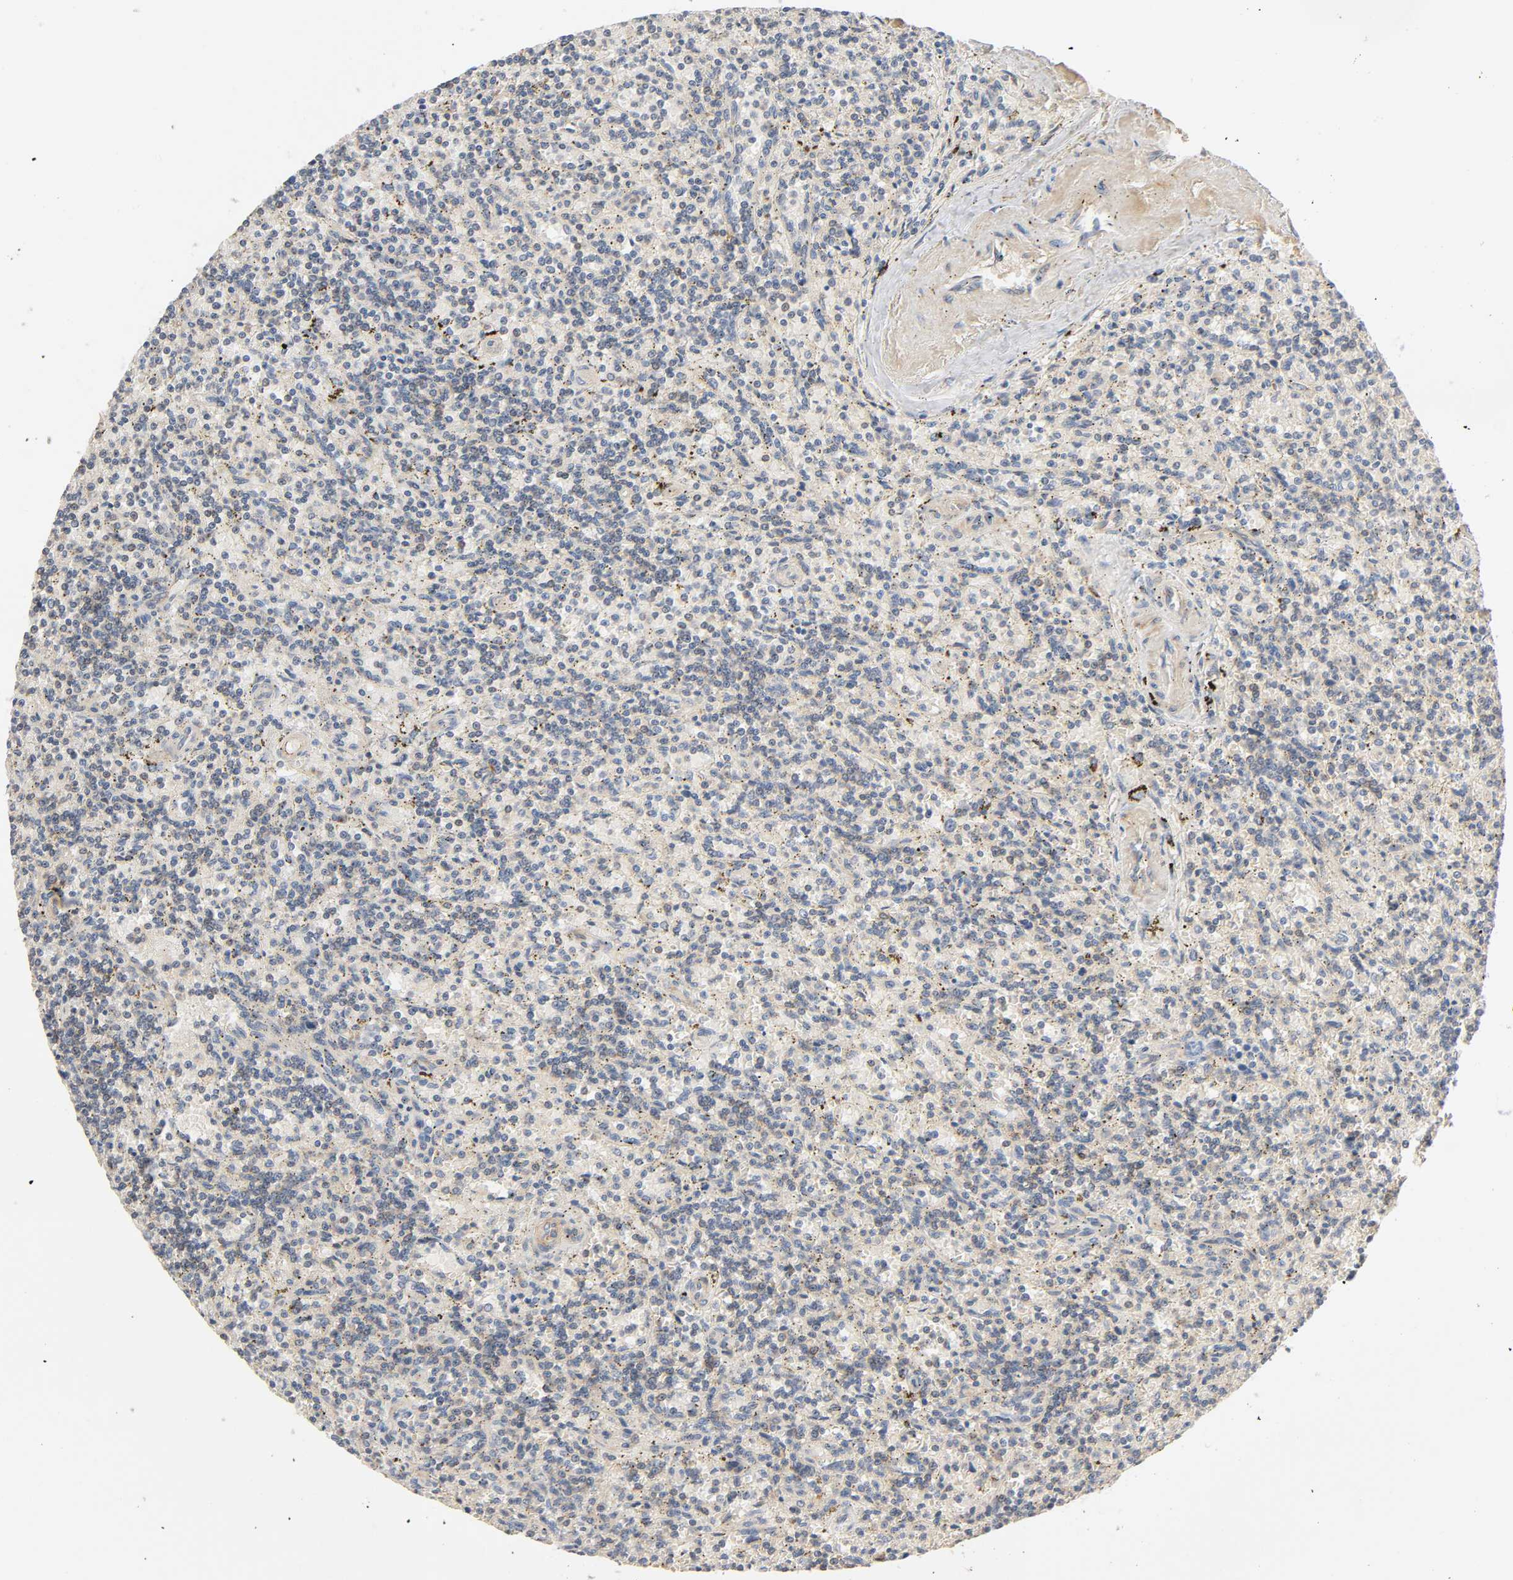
{"staining": {"intensity": "moderate", "quantity": "<25%", "location": "cytoplasmic/membranous"}, "tissue": "lymphoma", "cell_type": "Tumor cells", "image_type": "cancer", "snomed": [{"axis": "morphology", "description": "Malignant lymphoma, non-Hodgkin's type, Low grade"}, {"axis": "topography", "description": "Spleen"}], "caption": "Immunohistochemical staining of lymphoma demonstrates low levels of moderate cytoplasmic/membranous staining in about <25% of tumor cells.", "gene": "SGSM1", "patient": {"sex": "male", "age": 73}}